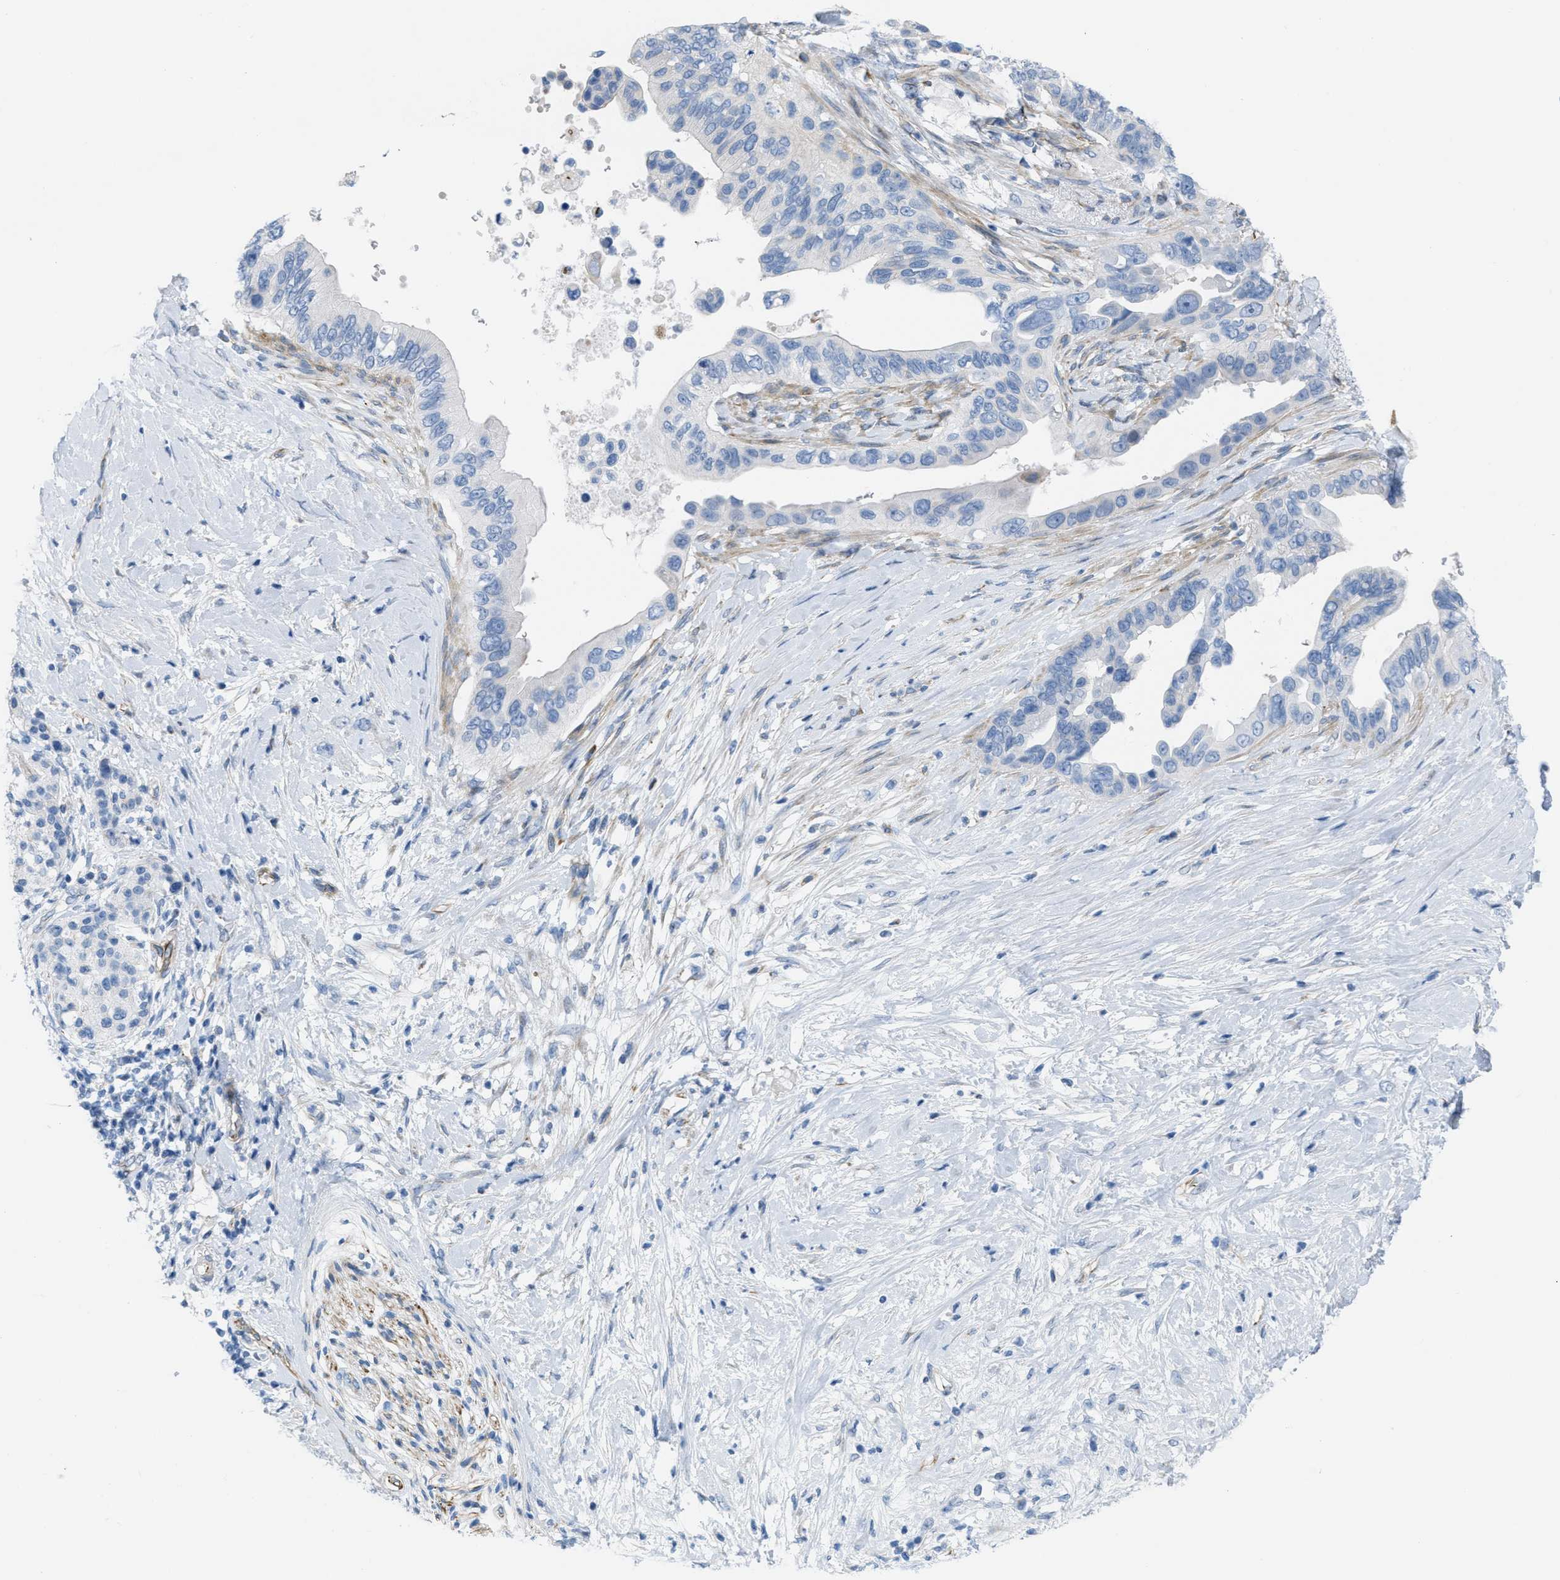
{"staining": {"intensity": "negative", "quantity": "none", "location": "none"}, "tissue": "pancreatic cancer", "cell_type": "Tumor cells", "image_type": "cancer", "snomed": [{"axis": "morphology", "description": "Adenocarcinoma, NOS"}, {"axis": "topography", "description": "Pancreas"}], "caption": "DAB (3,3'-diaminobenzidine) immunohistochemical staining of human pancreatic adenocarcinoma shows no significant expression in tumor cells.", "gene": "SLC12A1", "patient": {"sex": "female", "age": 56}}